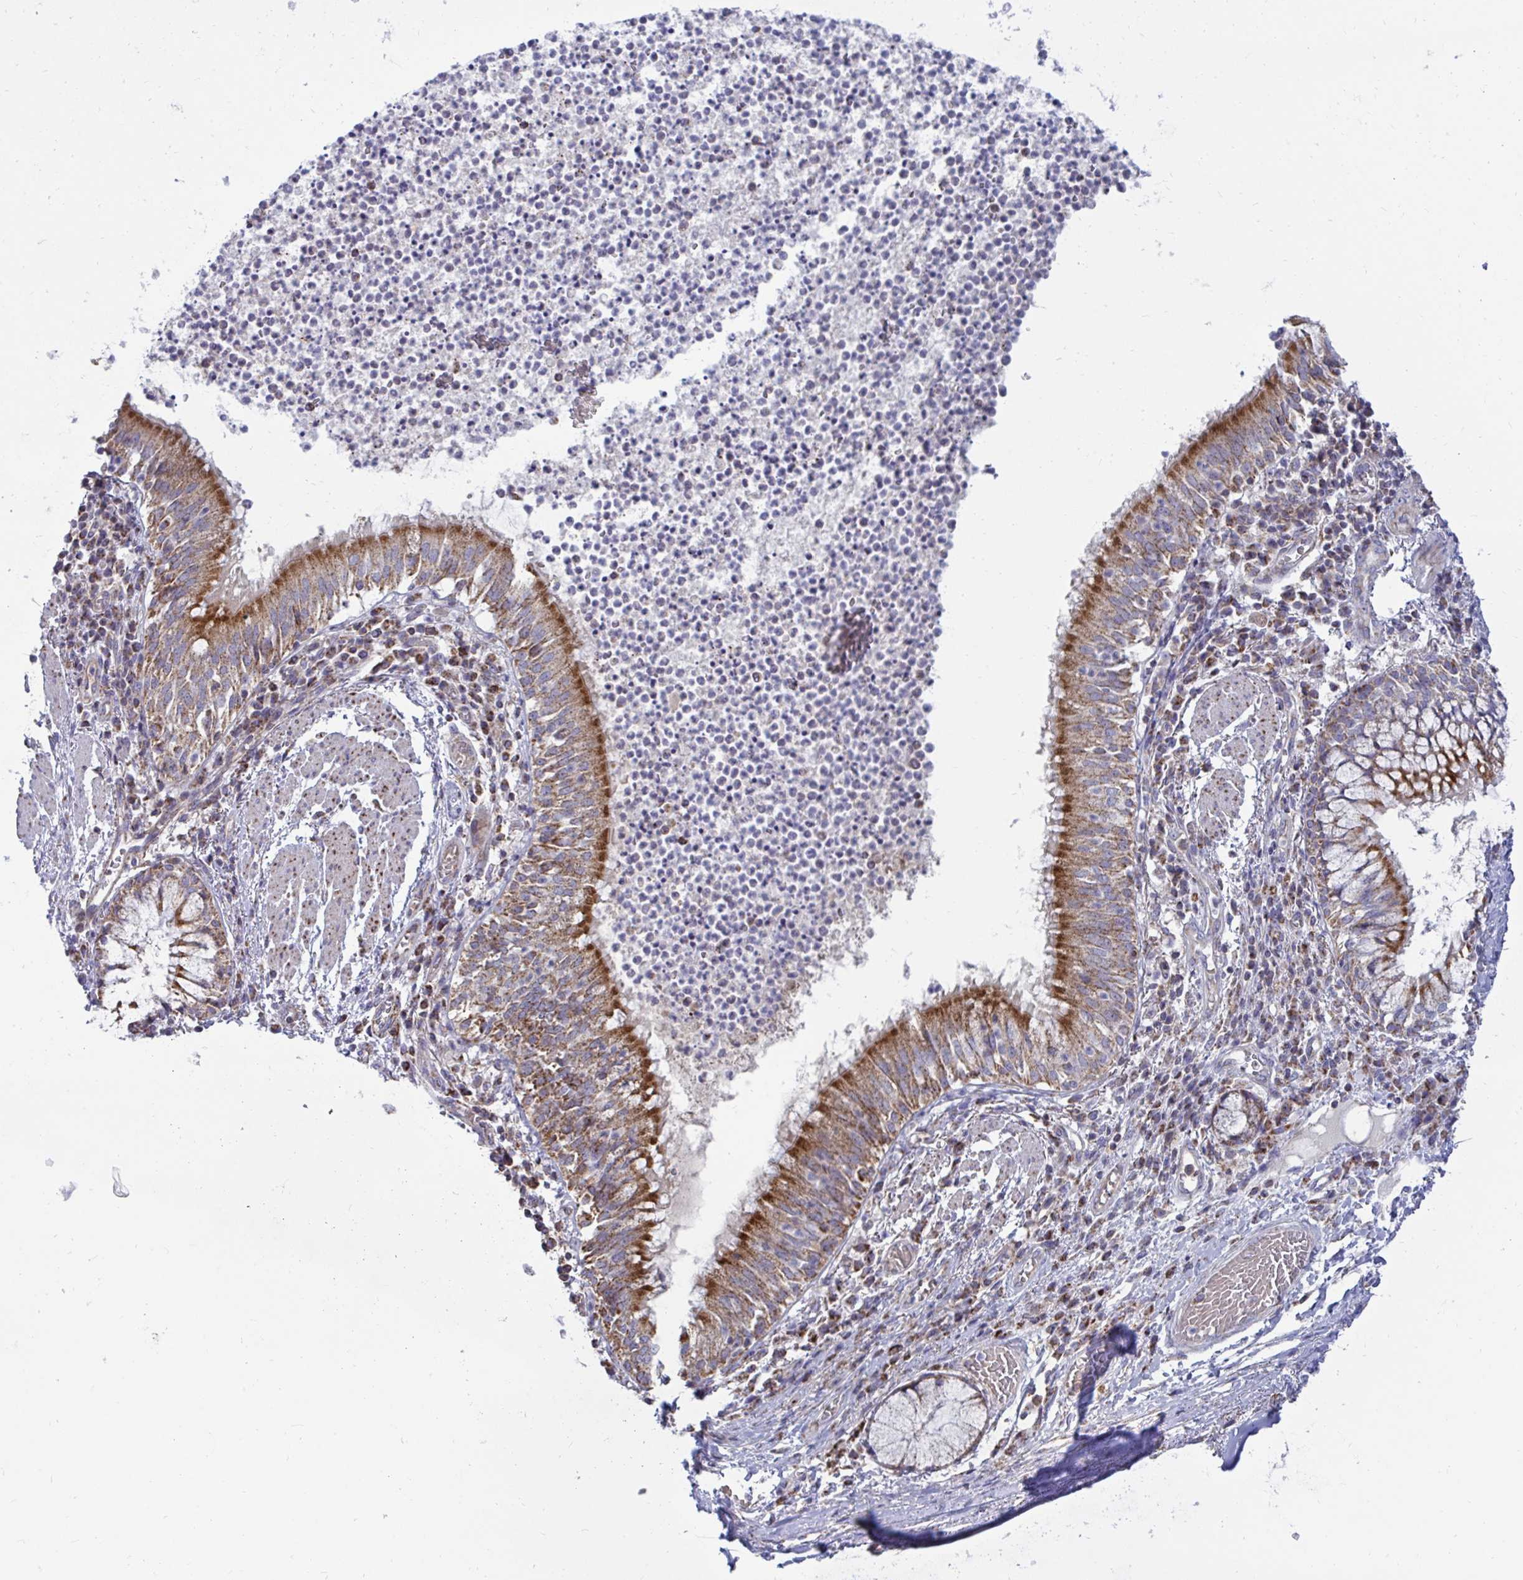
{"staining": {"intensity": "strong", "quantity": "25%-75%", "location": "cytoplasmic/membranous"}, "tissue": "bronchus", "cell_type": "Respiratory epithelial cells", "image_type": "normal", "snomed": [{"axis": "morphology", "description": "Normal tissue, NOS"}, {"axis": "topography", "description": "Lymph node"}, {"axis": "topography", "description": "Bronchus"}], "caption": "Immunohistochemical staining of normal human bronchus exhibits 25%-75% levels of strong cytoplasmic/membranous protein staining in approximately 25%-75% of respiratory epithelial cells. The protein of interest is shown in brown color, while the nuclei are stained blue.", "gene": "OR10R2", "patient": {"sex": "male", "age": 56}}